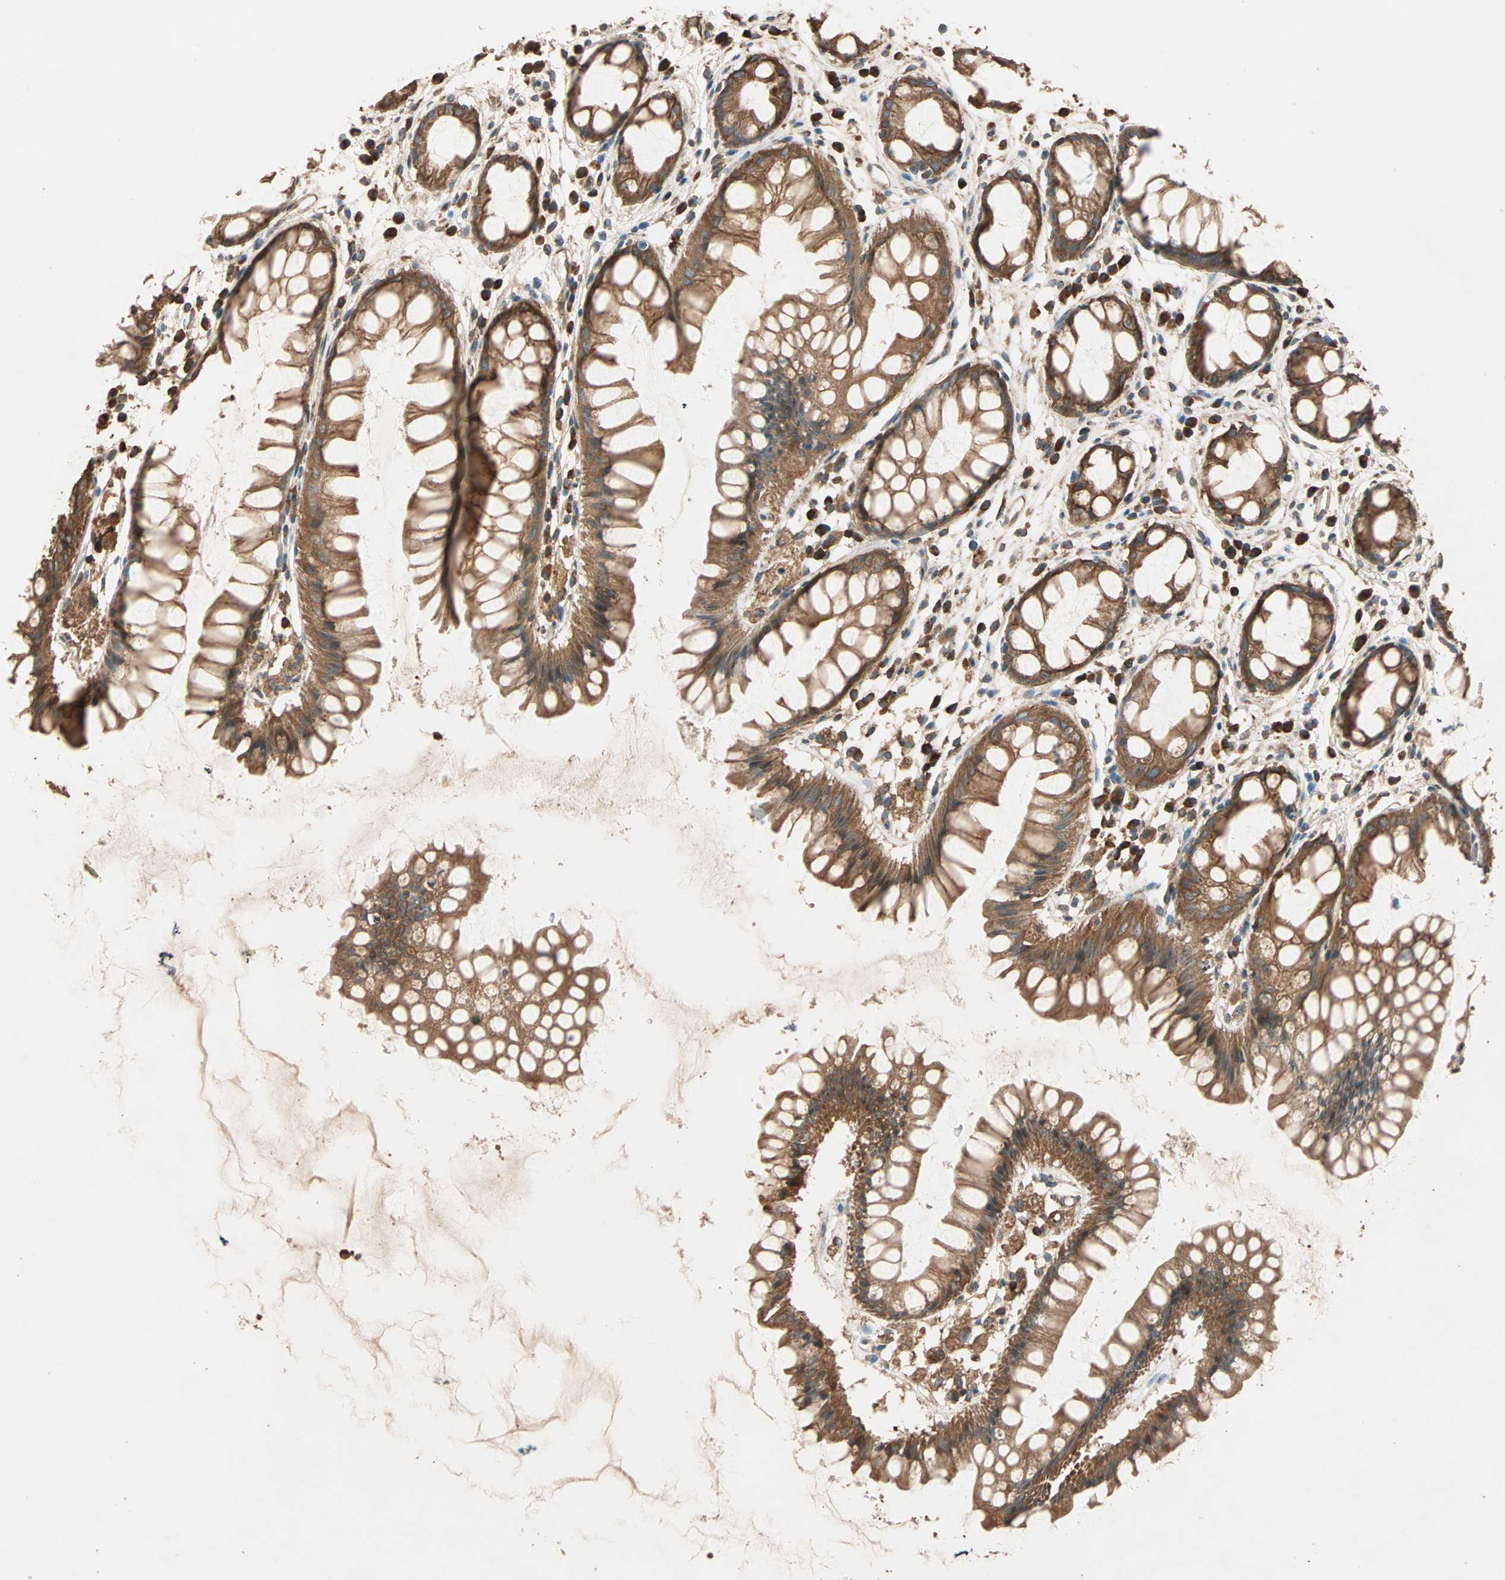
{"staining": {"intensity": "strong", "quantity": ">75%", "location": "cytoplasmic/membranous"}, "tissue": "rectum", "cell_type": "Glandular cells", "image_type": "normal", "snomed": [{"axis": "morphology", "description": "Normal tissue, NOS"}, {"axis": "morphology", "description": "Adenocarcinoma, NOS"}, {"axis": "topography", "description": "Rectum"}], "caption": "An image of human rectum stained for a protein displays strong cytoplasmic/membranous brown staining in glandular cells. (Stains: DAB in brown, nuclei in blue, Microscopy: brightfield microscopy at high magnification).", "gene": "EIF4G2", "patient": {"sex": "female", "age": 65}}